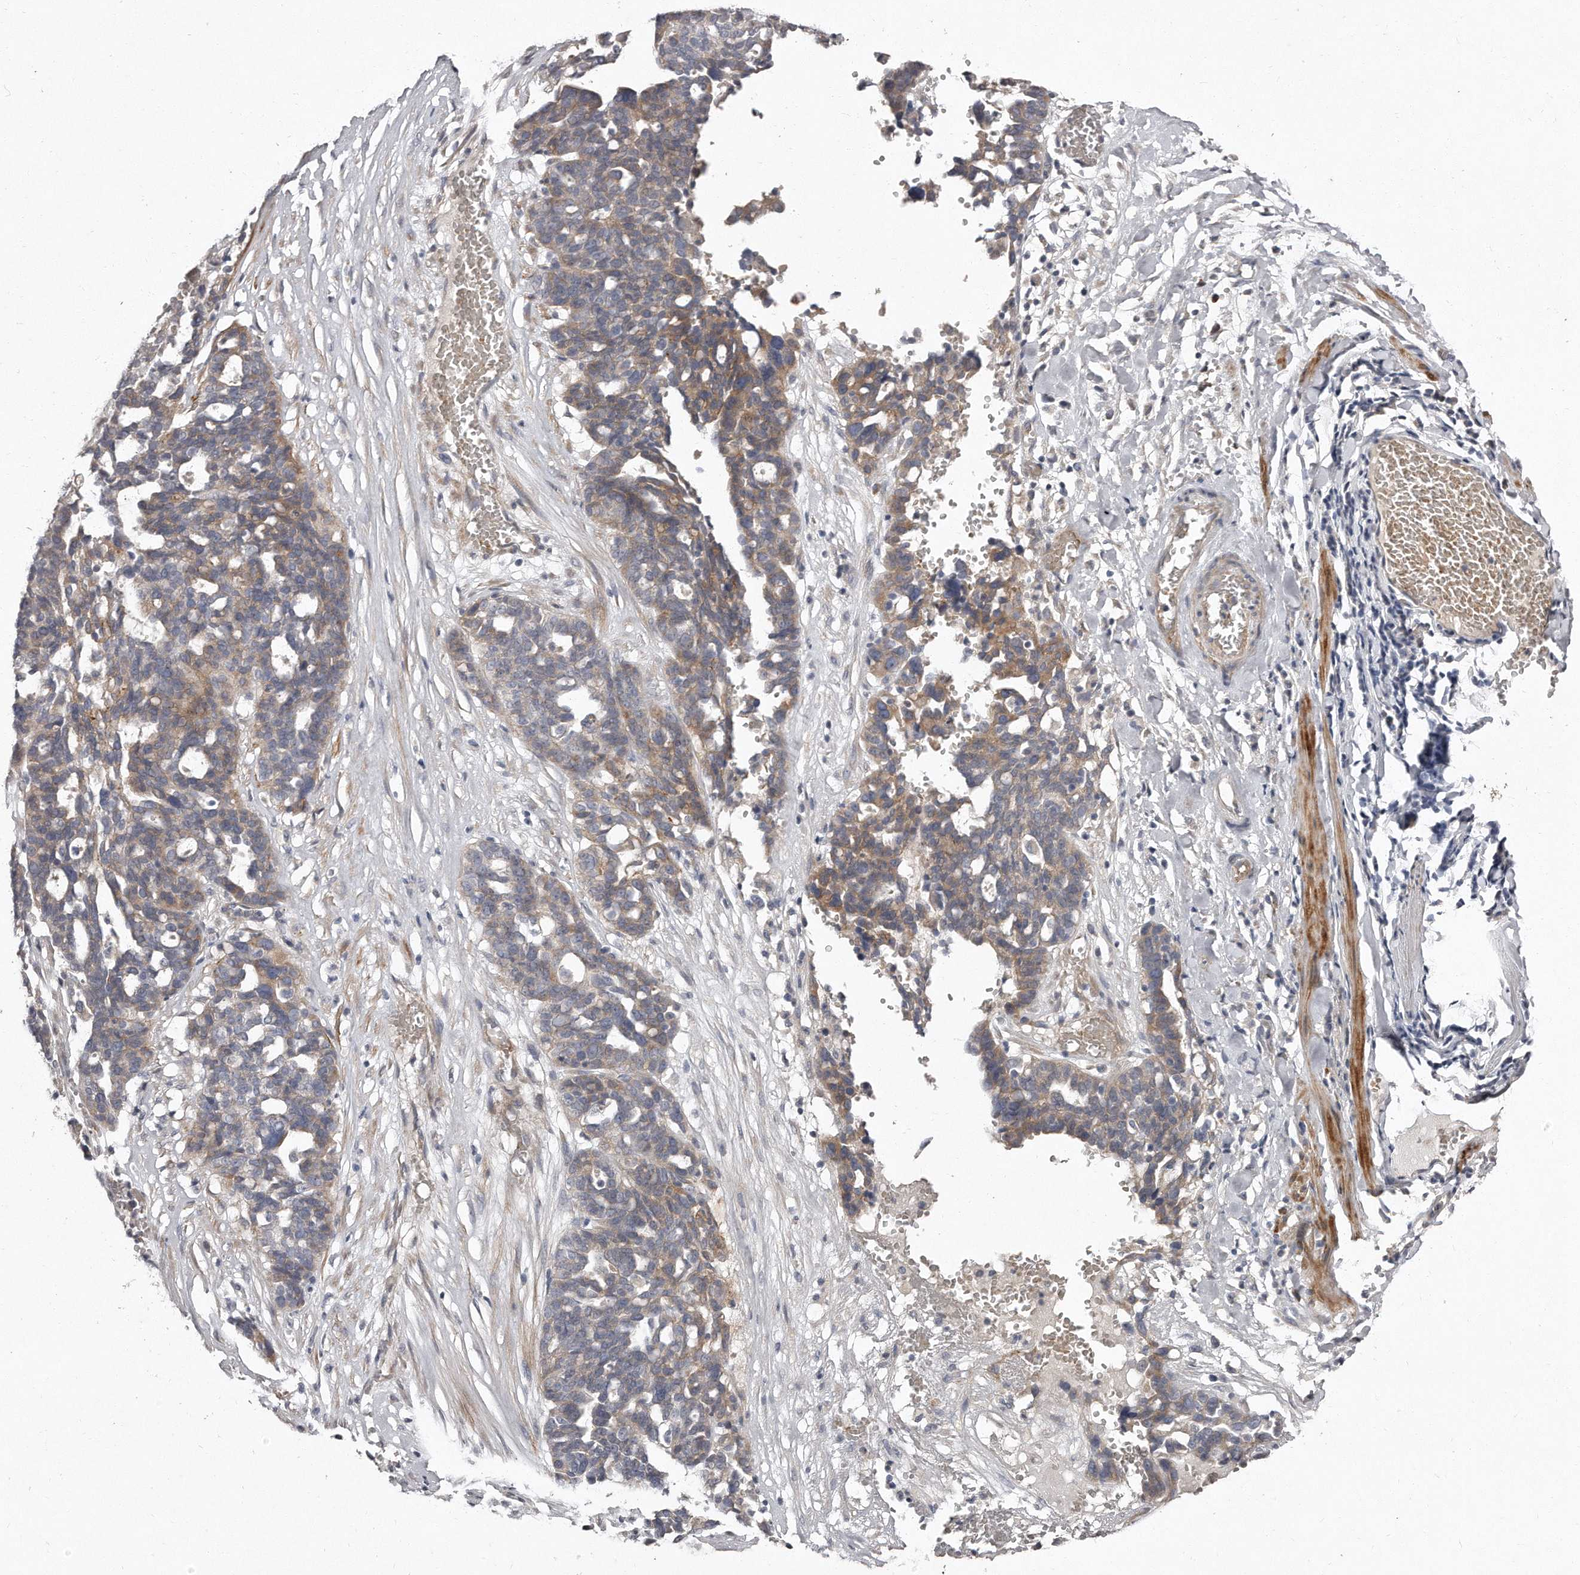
{"staining": {"intensity": "weak", "quantity": ">75%", "location": "cytoplasmic/membranous"}, "tissue": "ovarian cancer", "cell_type": "Tumor cells", "image_type": "cancer", "snomed": [{"axis": "morphology", "description": "Cystadenocarcinoma, serous, NOS"}, {"axis": "topography", "description": "Ovary"}], "caption": "DAB (3,3'-diaminobenzidine) immunohistochemical staining of serous cystadenocarcinoma (ovarian) exhibits weak cytoplasmic/membranous protein staining in approximately >75% of tumor cells.", "gene": "TECR", "patient": {"sex": "female", "age": 59}}